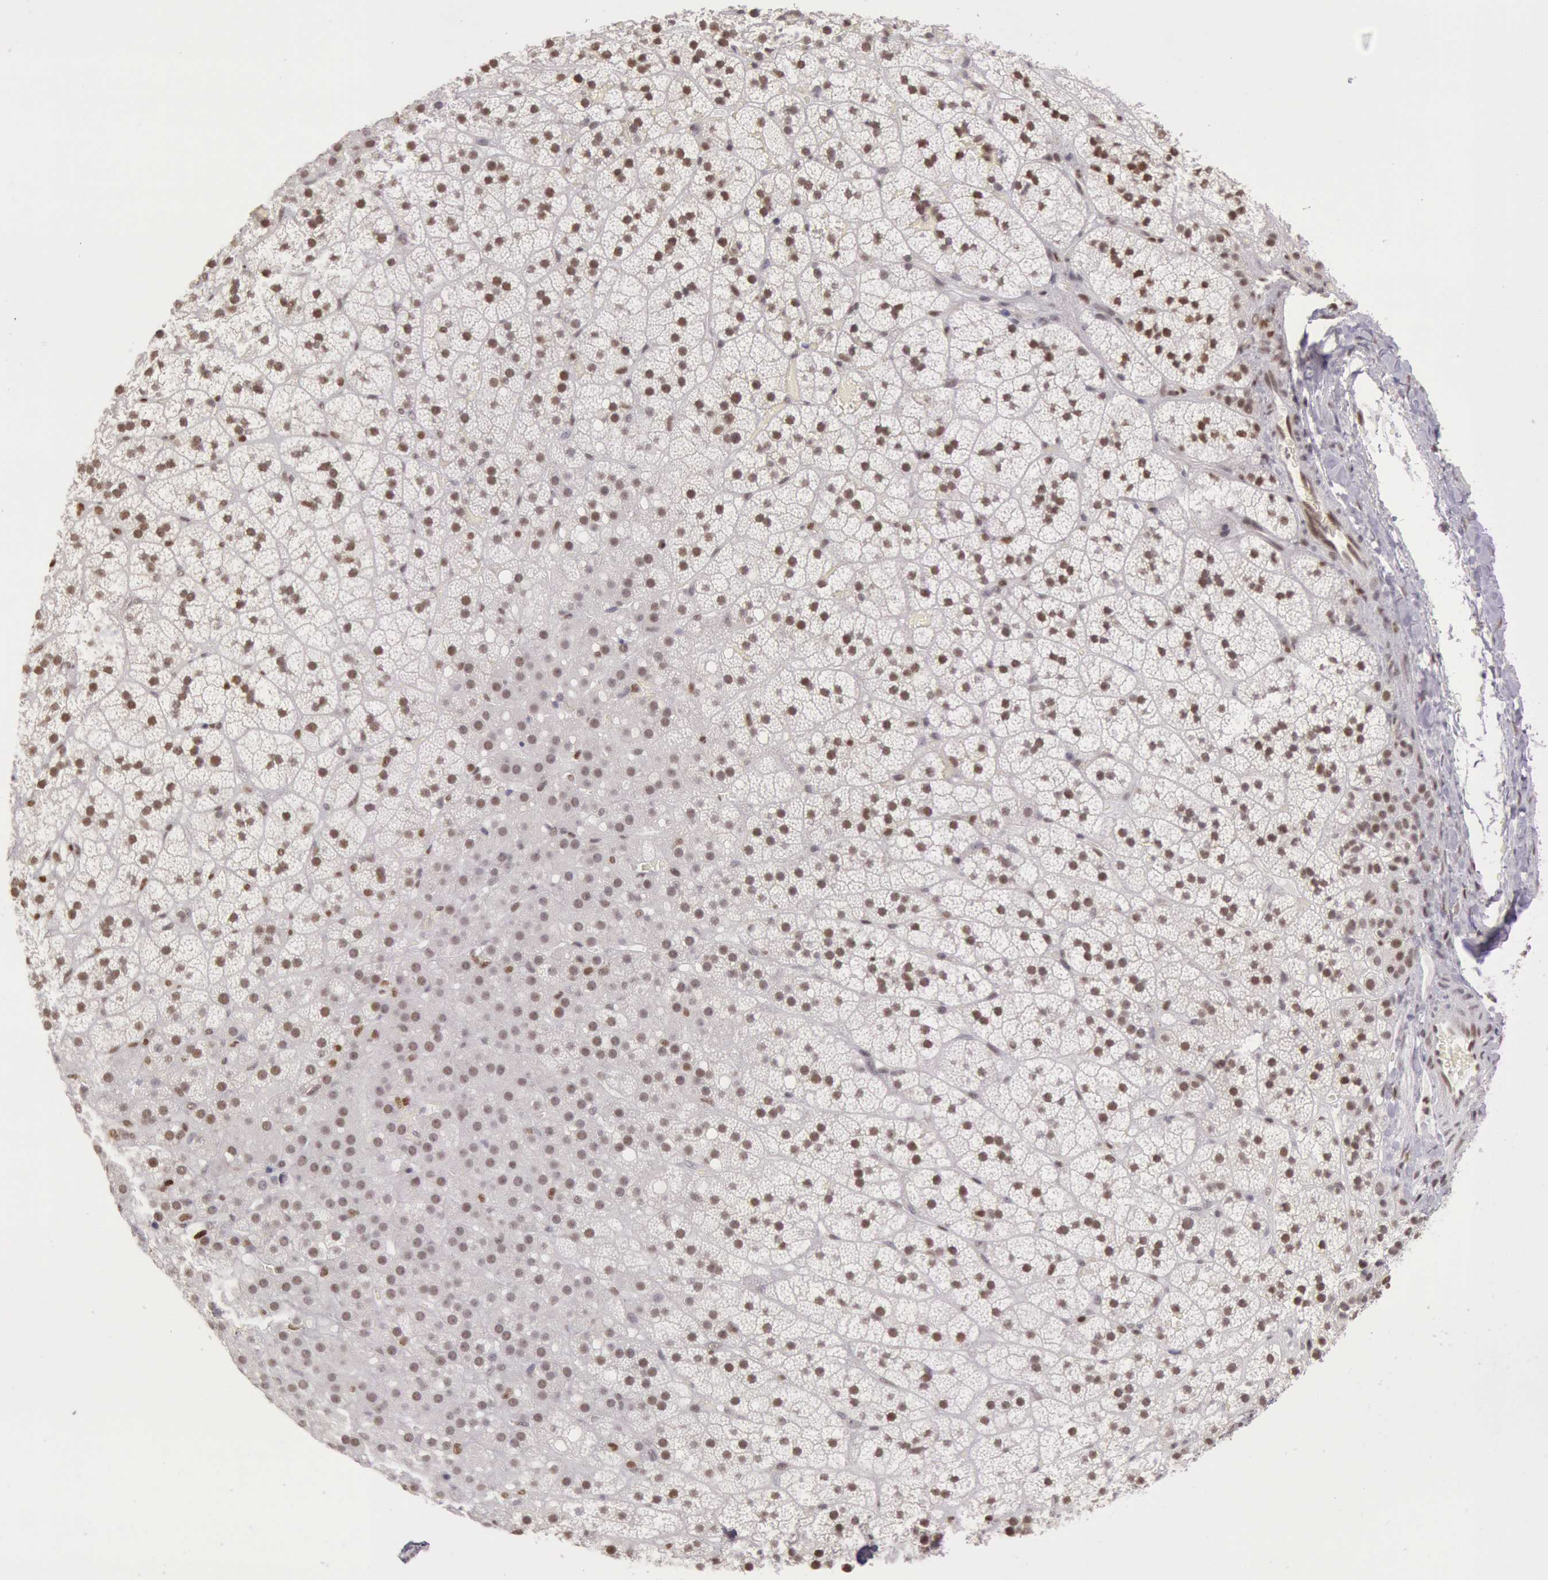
{"staining": {"intensity": "moderate", "quantity": ">75%", "location": "nuclear"}, "tissue": "adrenal gland", "cell_type": "Glandular cells", "image_type": "normal", "snomed": [{"axis": "morphology", "description": "Normal tissue, NOS"}, {"axis": "topography", "description": "Adrenal gland"}], "caption": "Immunohistochemistry (IHC) photomicrograph of unremarkable adrenal gland stained for a protein (brown), which demonstrates medium levels of moderate nuclear staining in approximately >75% of glandular cells.", "gene": "ESS2", "patient": {"sex": "male", "age": 35}}